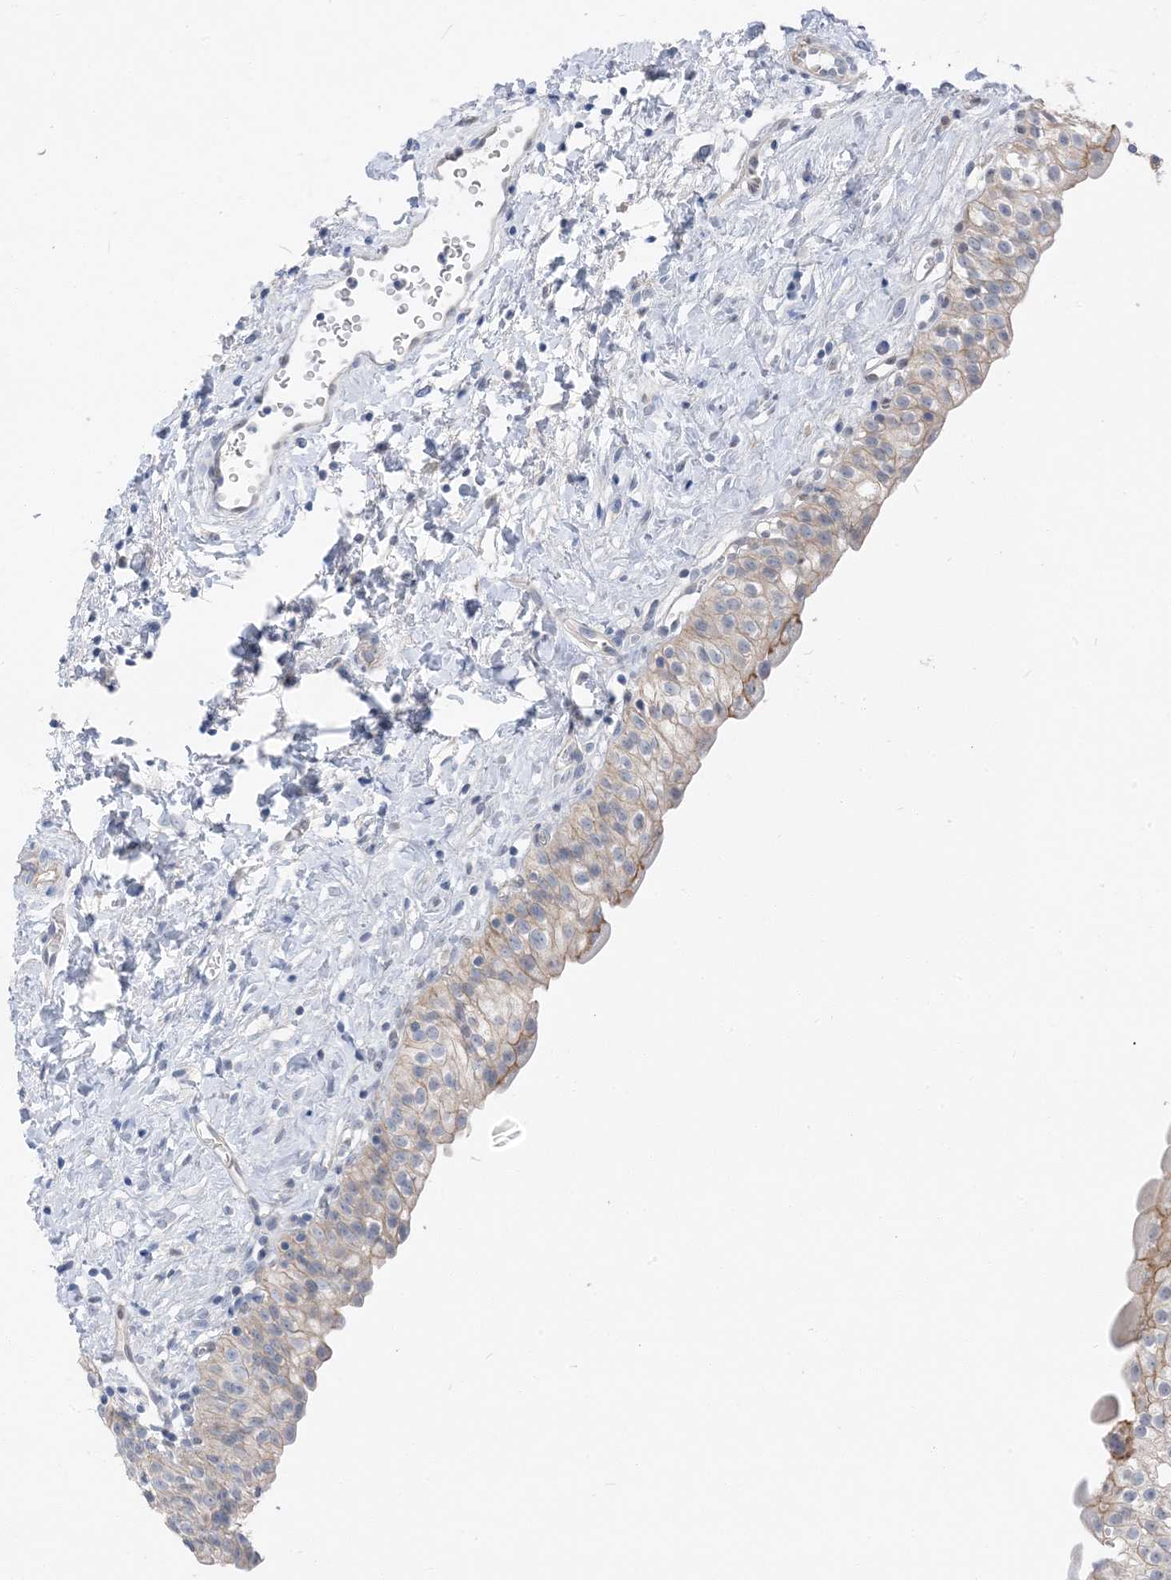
{"staining": {"intensity": "moderate", "quantity": "<25%", "location": "cytoplasmic/membranous"}, "tissue": "urinary bladder", "cell_type": "Urothelial cells", "image_type": "normal", "snomed": [{"axis": "morphology", "description": "Normal tissue, NOS"}, {"axis": "topography", "description": "Urinary bladder"}], "caption": "Urinary bladder stained with DAB (3,3'-diaminobenzidine) immunohistochemistry shows low levels of moderate cytoplasmic/membranous staining in about <25% of urothelial cells.", "gene": "NCOA7", "patient": {"sex": "male", "age": 51}}